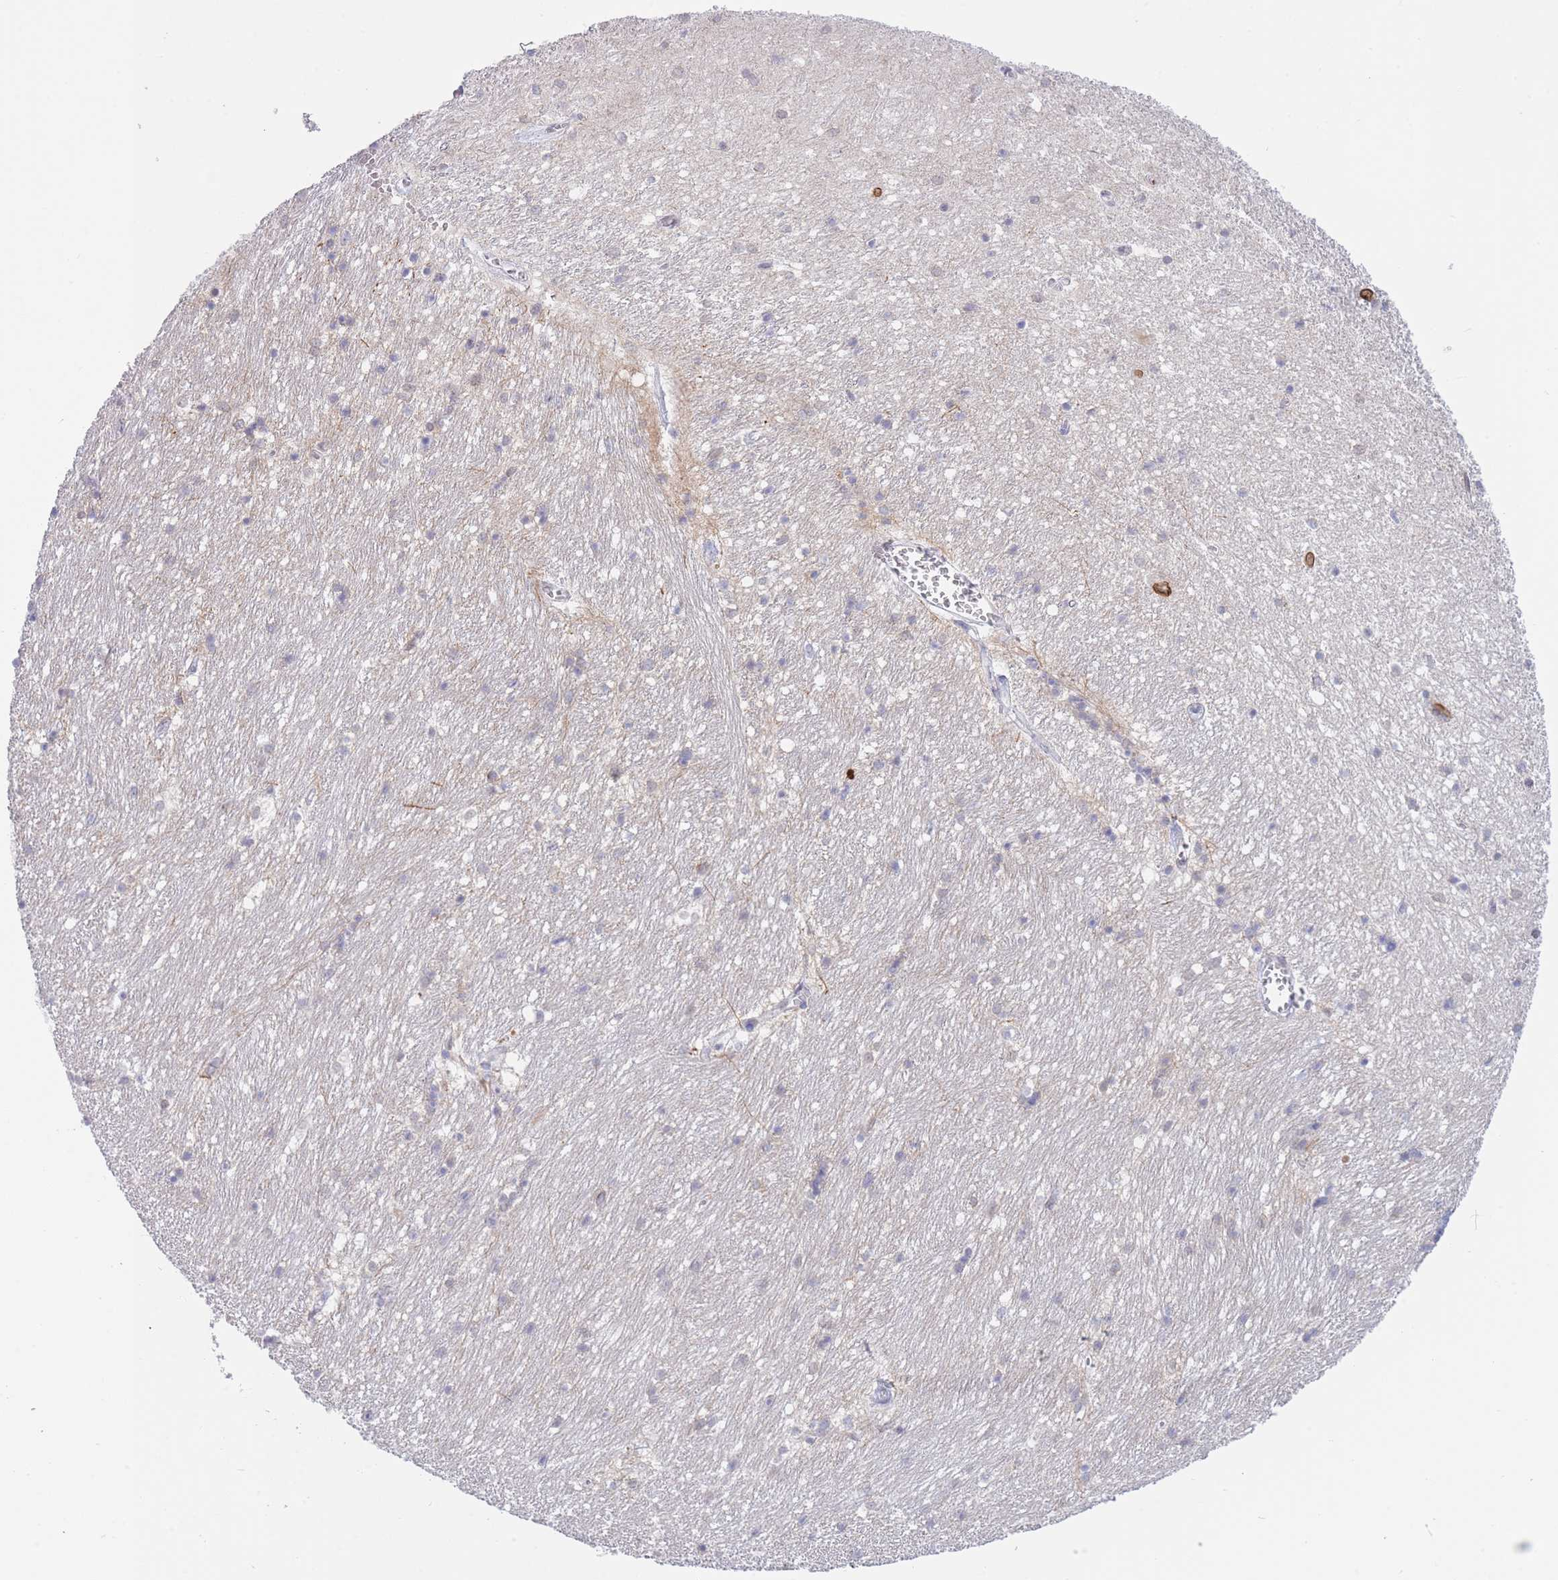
{"staining": {"intensity": "moderate", "quantity": "<25%", "location": "nuclear"}, "tissue": "hippocampus", "cell_type": "Glial cells", "image_type": "normal", "snomed": [{"axis": "morphology", "description": "Normal tissue, NOS"}, {"axis": "topography", "description": "Hippocampus"}], "caption": "Normal hippocampus was stained to show a protein in brown. There is low levels of moderate nuclear staining in about <25% of glial cells. Immunohistochemistry stains the protein in brown and the nuclei are stained blue.", "gene": "NANP", "patient": {"sex": "female", "age": 64}}